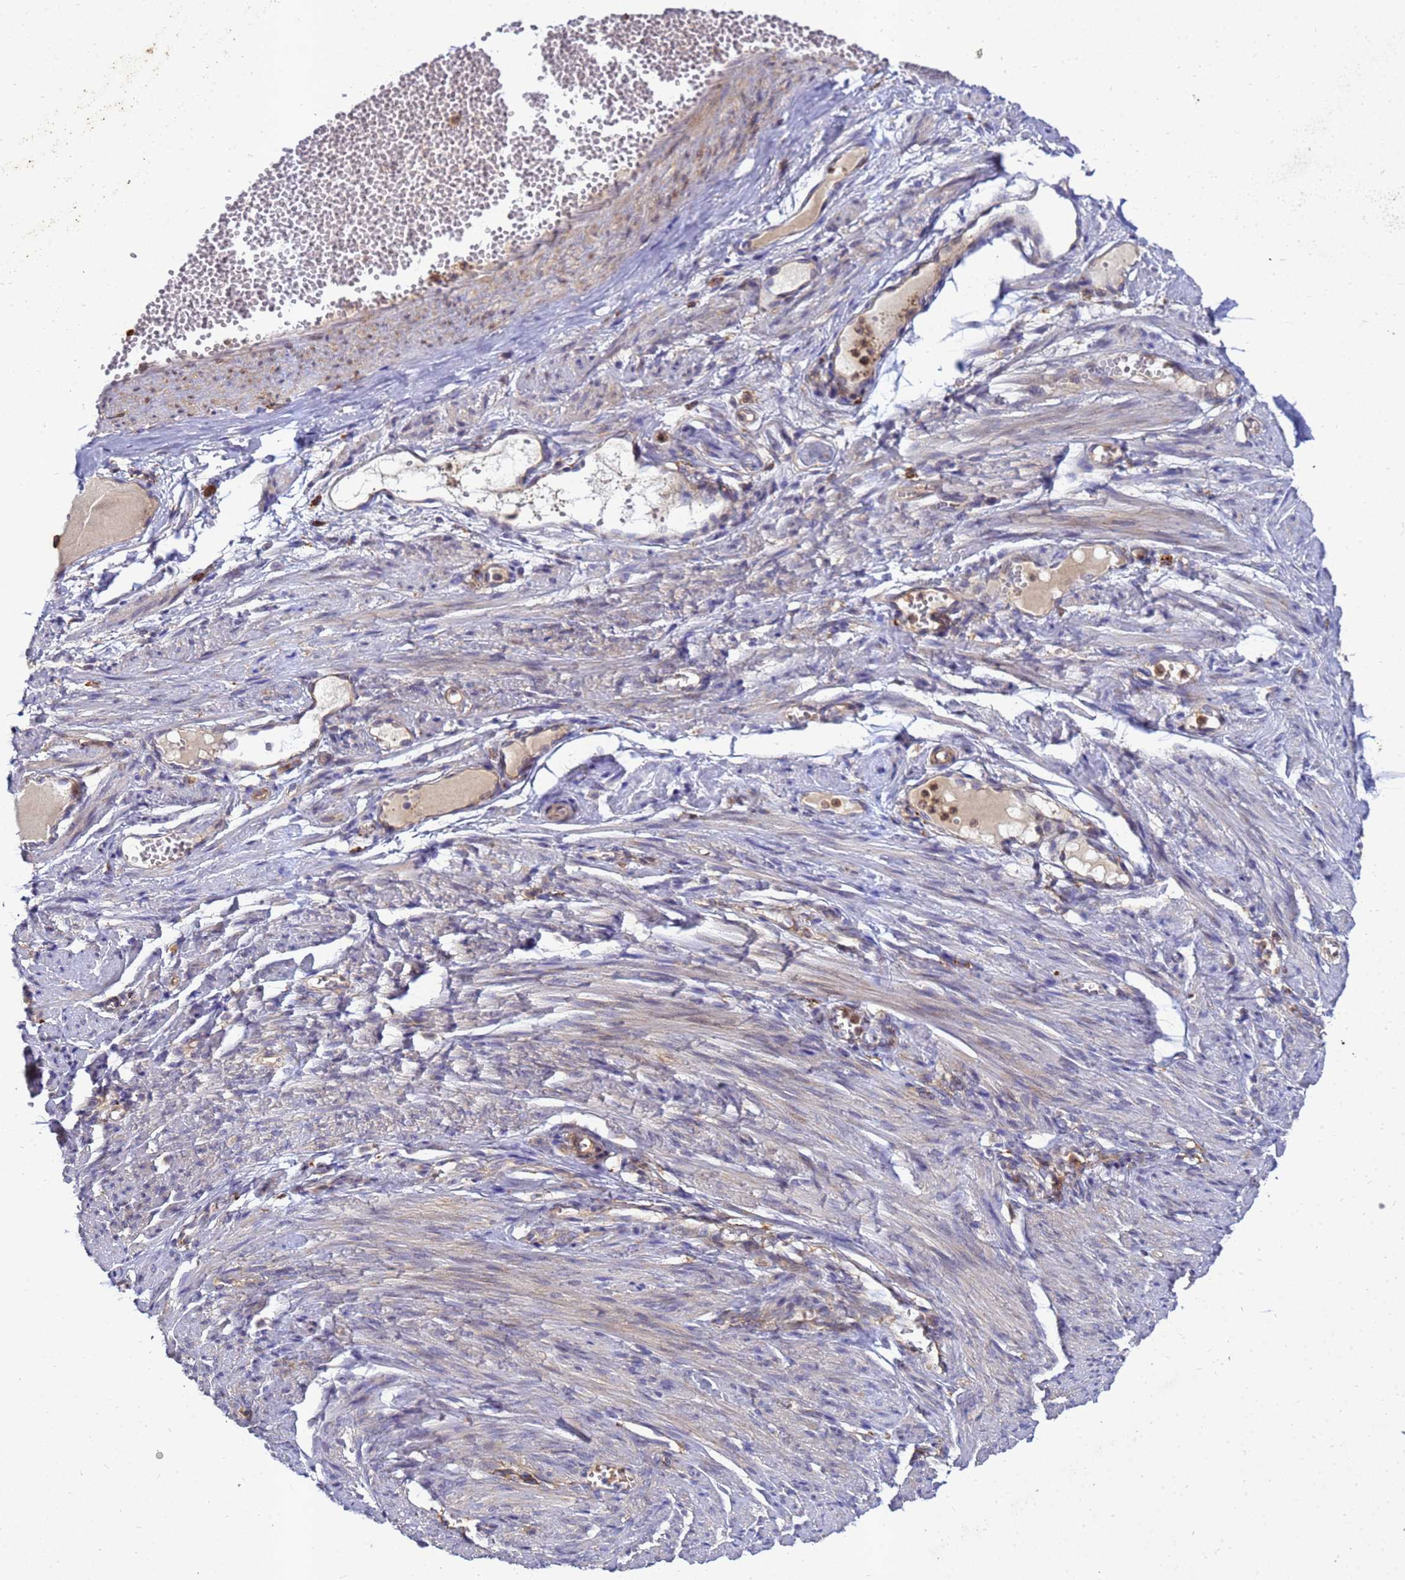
{"staining": {"intensity": "weak", "quantity": ">75%", "location": "cytoplasmic/membranous"}, "tissue": "soft tissue", "cell_type": "Chondrocytes", "image_type": "normal", "snomed": [{"axis": "morphology", "description": "Normal tissue, NOS"}, {"axis": "topography", "description": "Smooth muscle"}, {"axis": "topography", "description": "Peripheral nerve tissue"}], "caption": "IHC (DAB (3,3'-diaminobenzidine)) staining of normal human soft tissue displays weak cytoplasmic/membranous protein positivity in about >75% of chondrocytes.", "gene": "RNF215", "patient": {"sex": "female", "age": 39}}